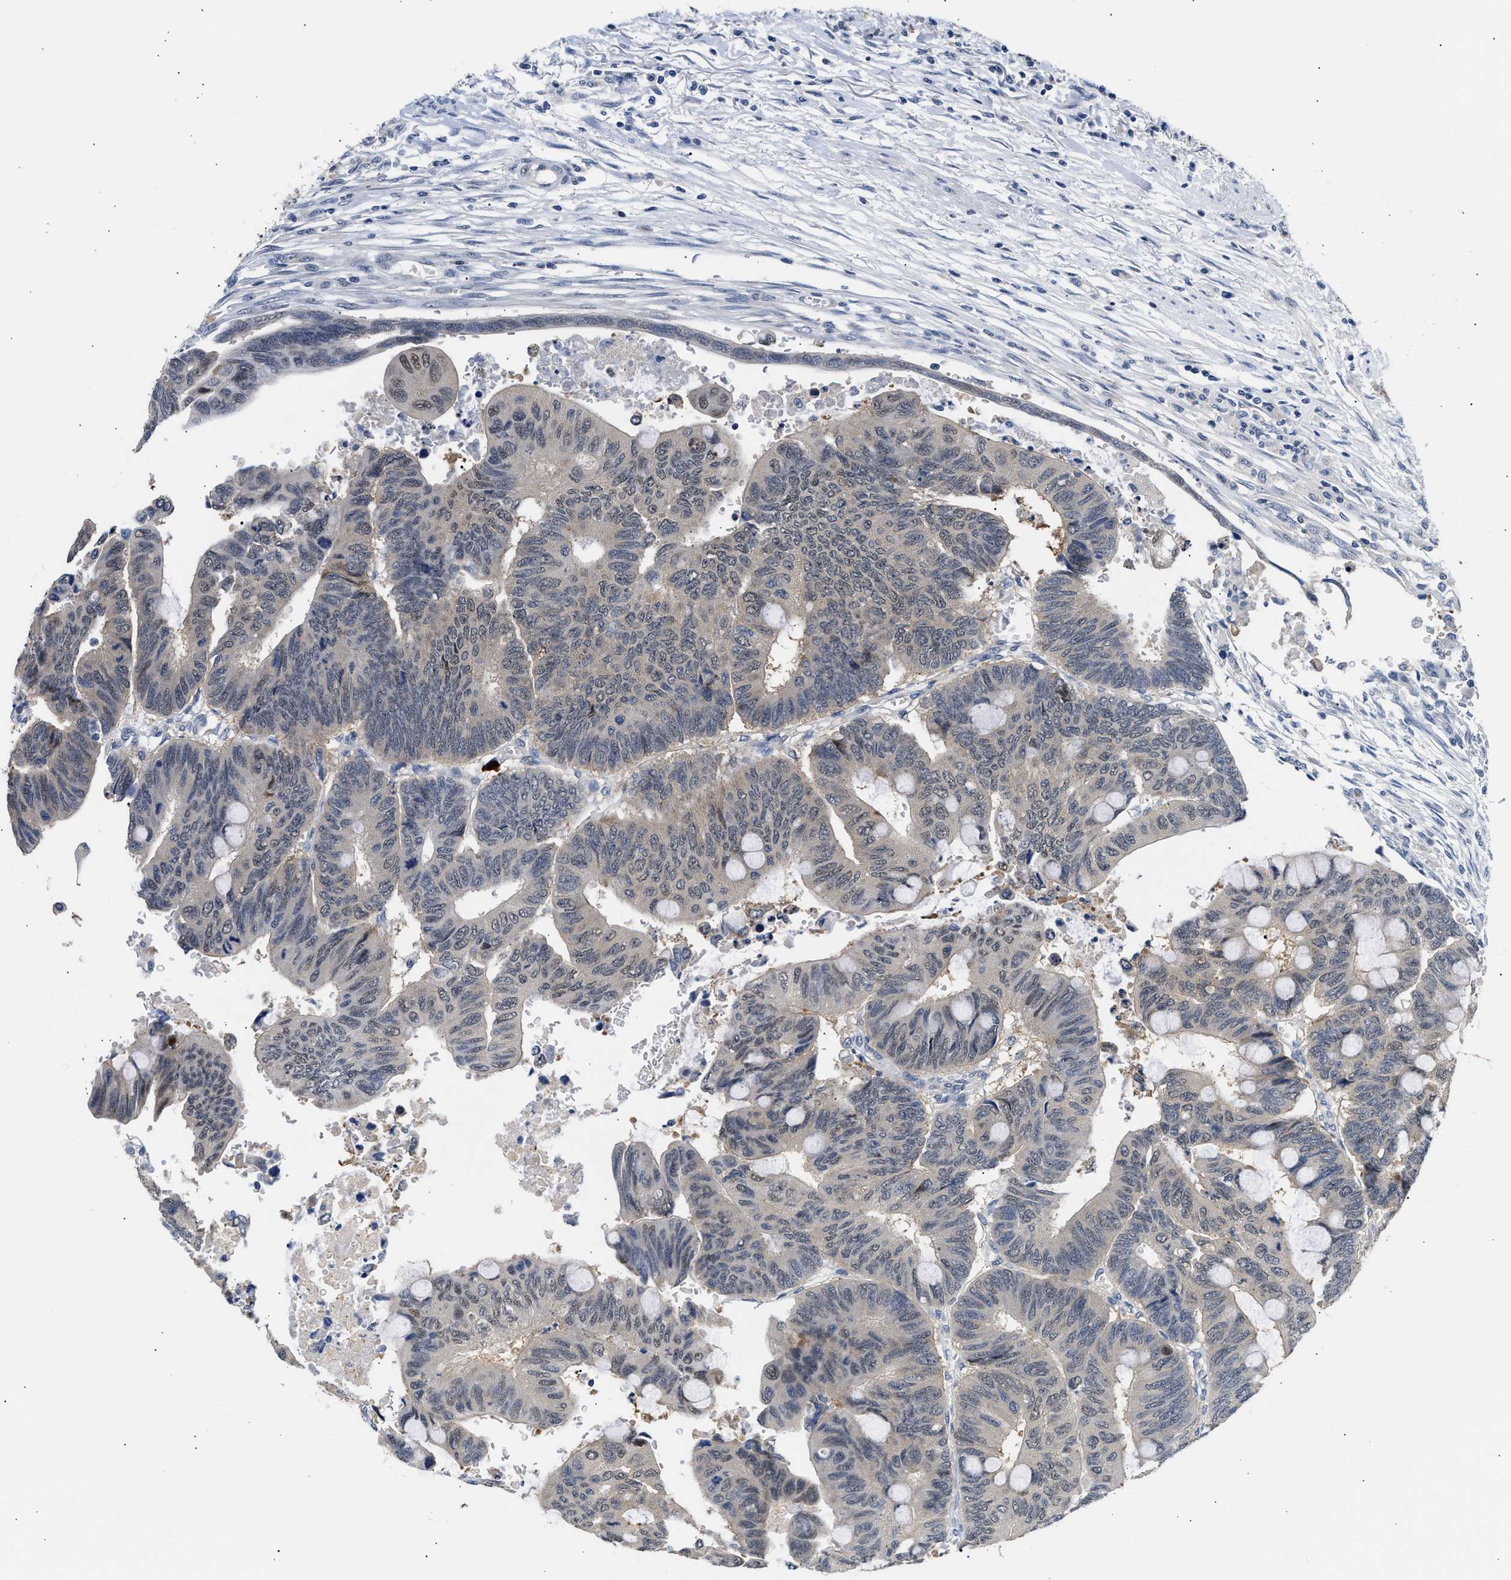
{"staining": {"intensity": "negative", "quantity": "none", "location": "none"}, "tissue": "colorectal cancer", "cell_type": "Tumor cells", "image_type": "cancer", "snomed": [{"axis": "morphology", "description": "Normal tissue, NOS"}, {"axis": "morphology", "description": "Adenocarcinoma, NOS"}, {"axis": "topography", "description": "Rectum"}, {"axis": "topography", "description": "Peripheral nerve tissue"}], "caption": "The IHC photomicrograph has no significant expression in tumor cells of colorectal cancer (adenocarcinoma) tissue.", "gene": "PPM1L", "patient": {"sex": "male", "age": 92}}